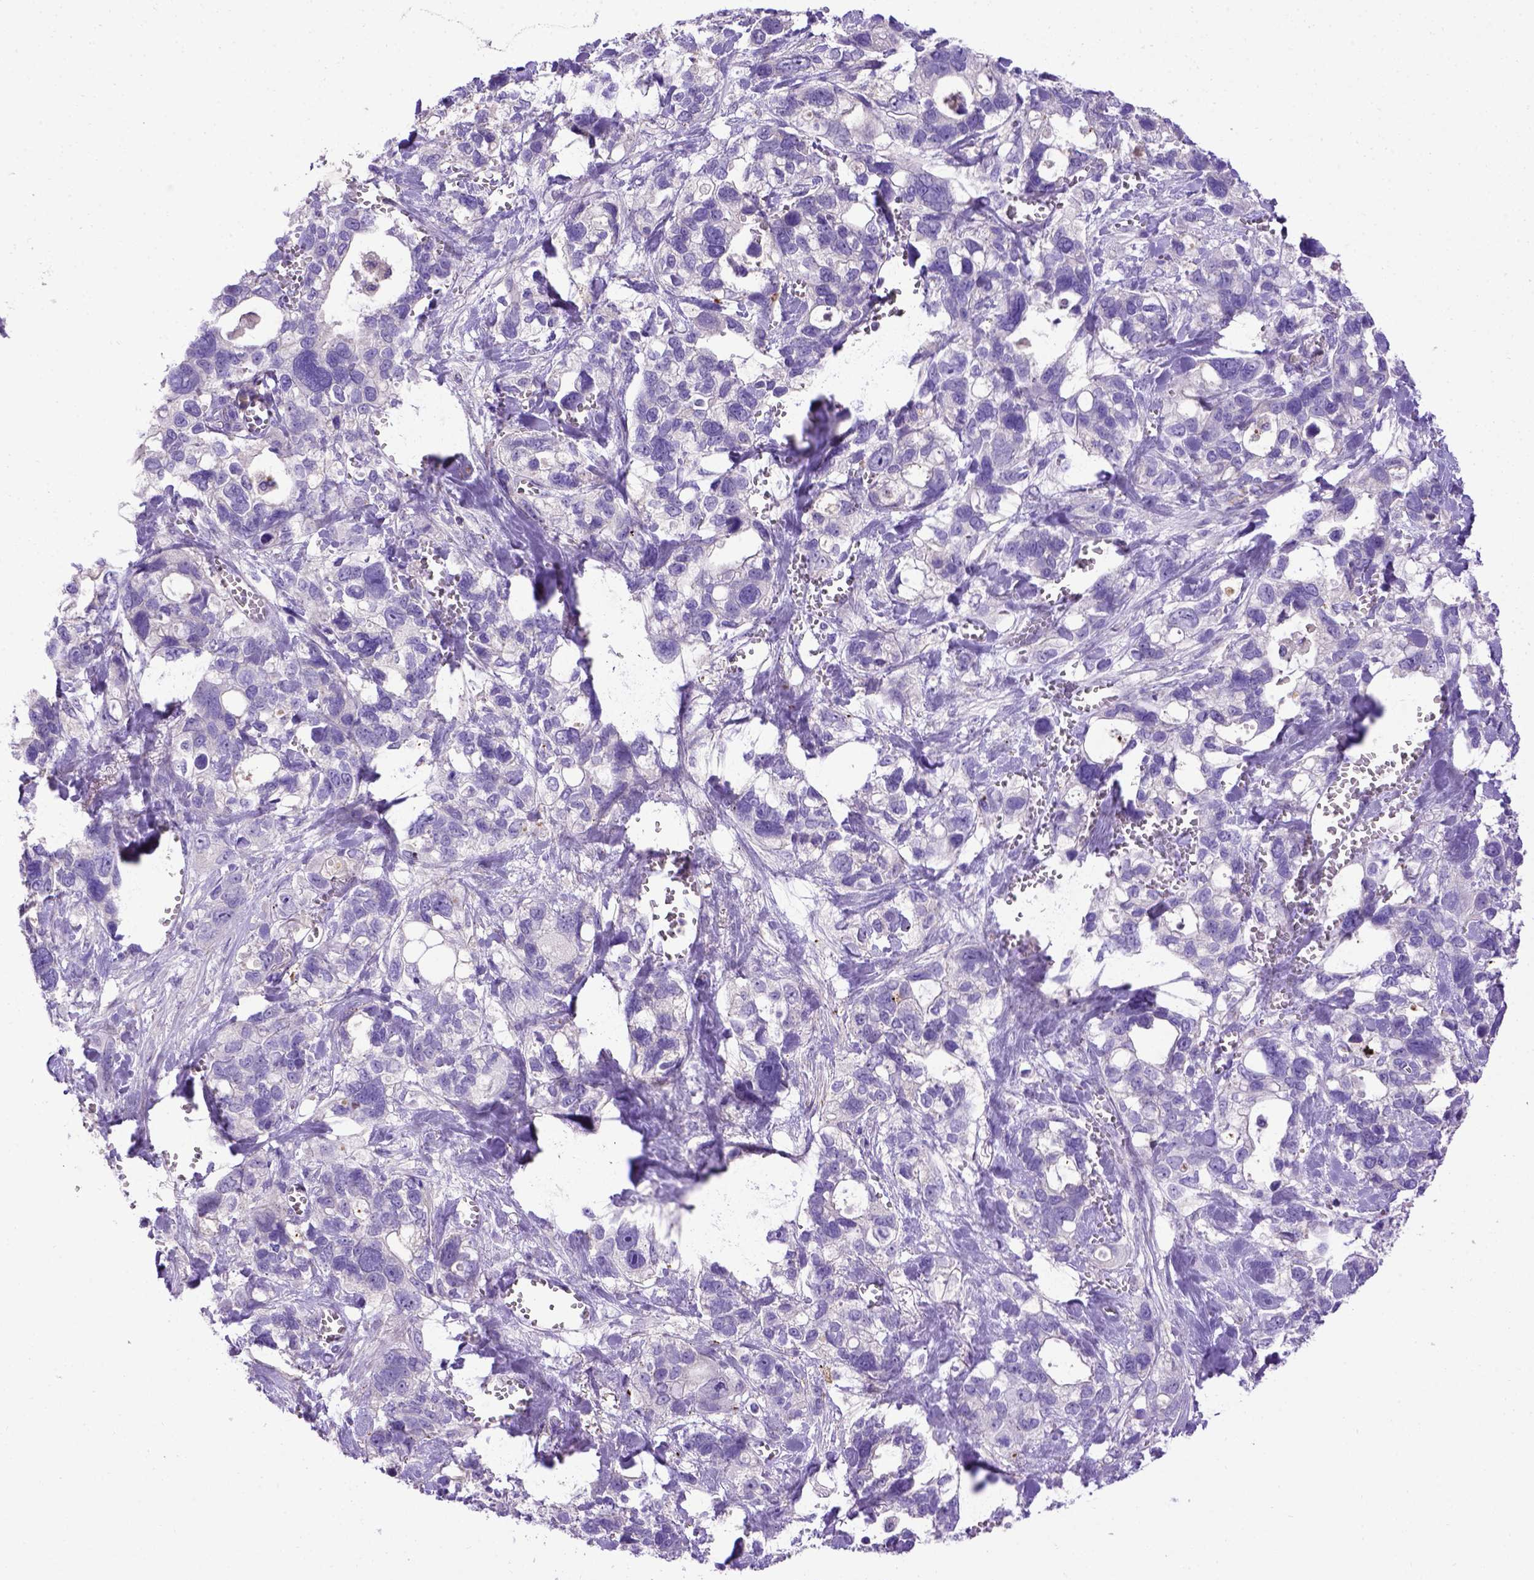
{"staining": {"intensity": "negative", "quantity": "none", "location": "none"}, "tissue": "stomach cancer", "cell_type": "Tumor cells", "image_type": "cancer", "snomed": [{"axis": "morphology", "description": "Adenocarcinoma, NOS"}, {"axis": "topography", "description": "Stomach, upper"}], "caption": "DAB immunohistochemical staining of human stomach cancer exhibits no significant staining in tumor cells.", "gene": "ADAM12", "patient": {"sex": "female", "age": 81}}